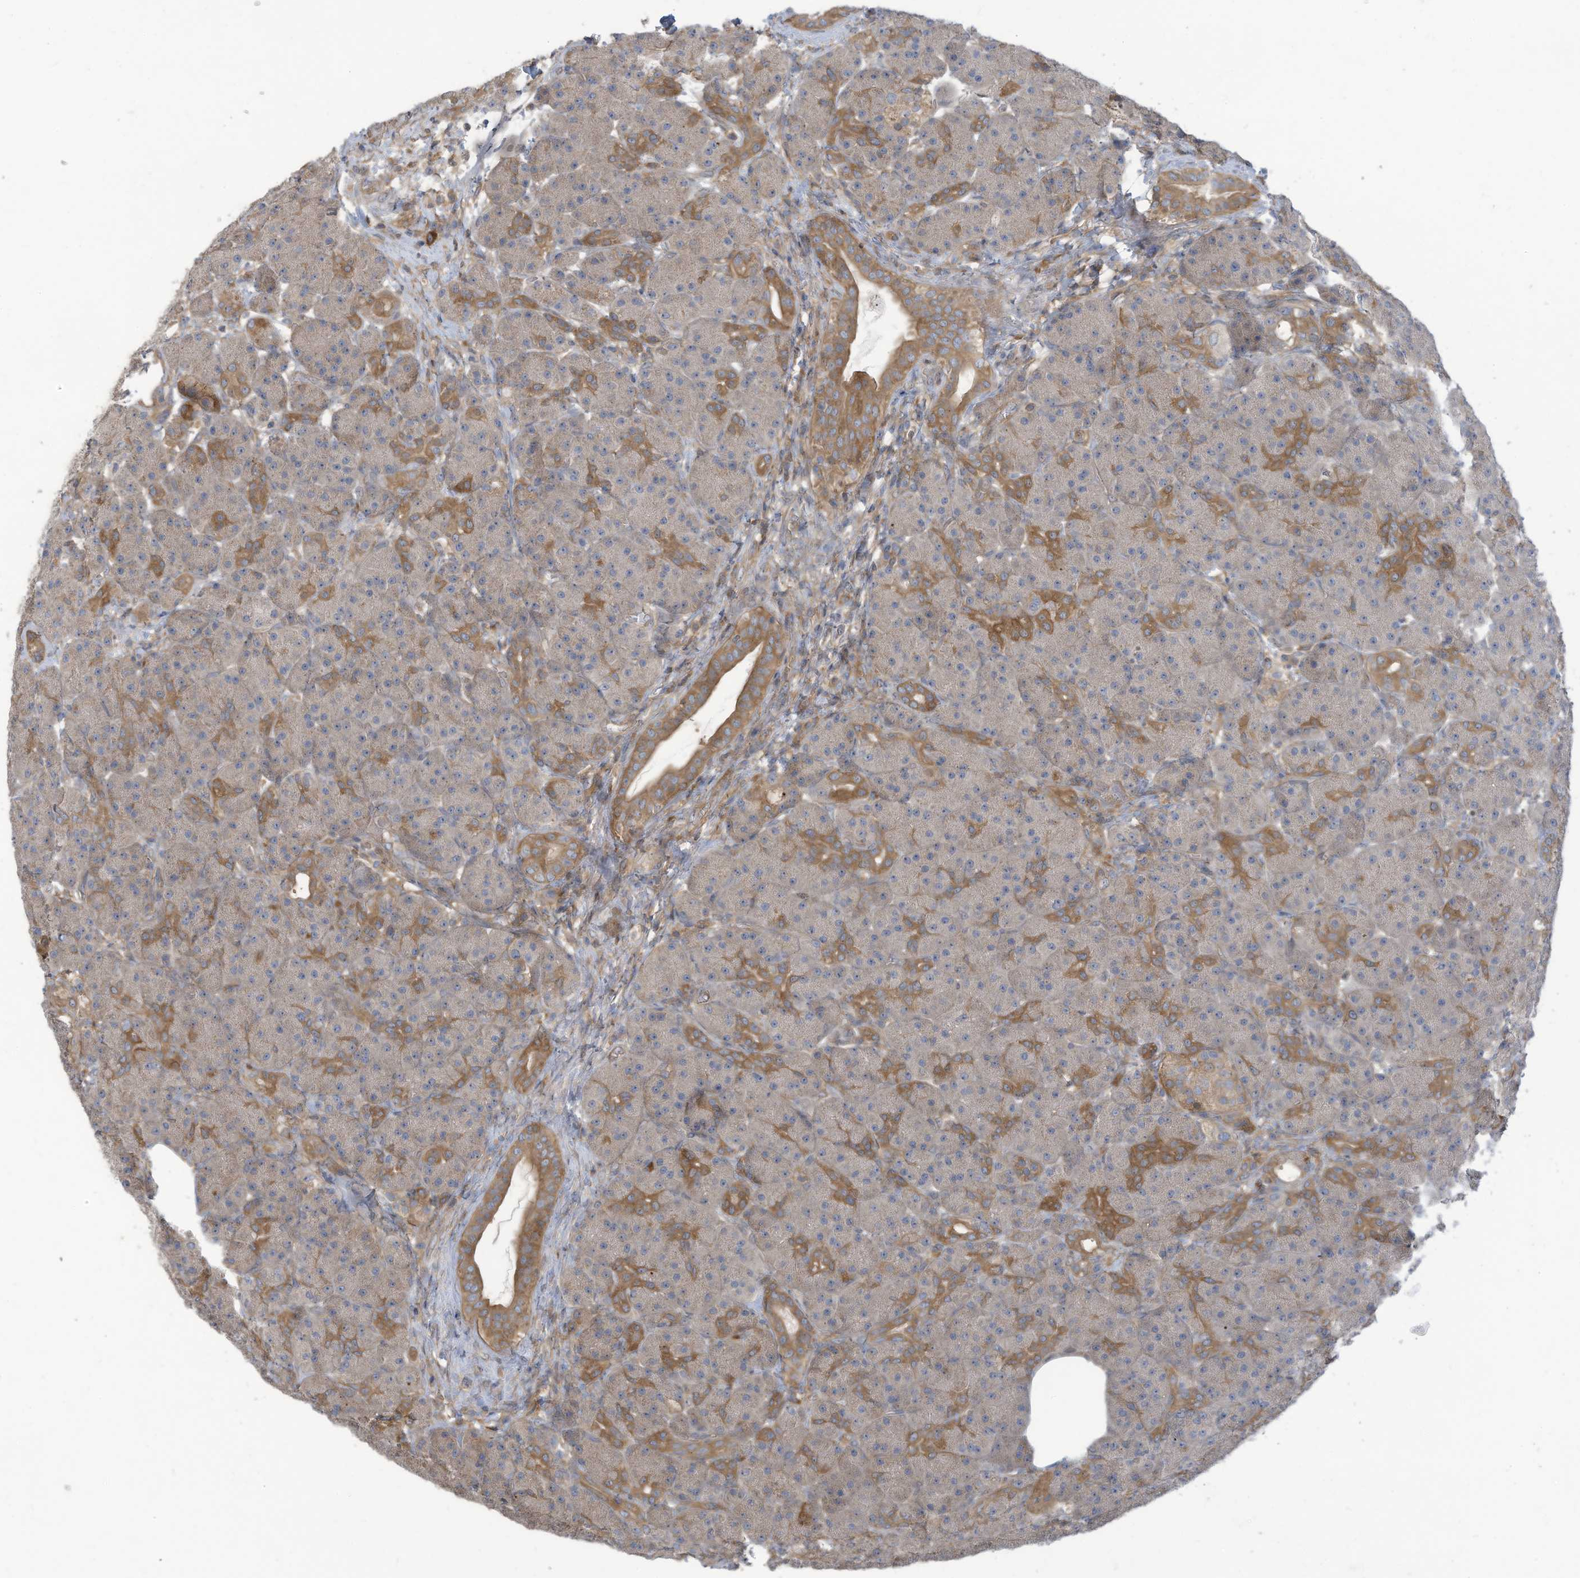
{"staining": {"intensity": "moderate", "quantity": ">75%", "location": "cytoplasmic/membranous"}, "tissue": "pancreas", "cell_type": "Exocrine glandular cells", "image_type": "normal", "snomed": [{"axis": "morphology", "description": "Normal tissue, NOS"}, {"axis": "topography", "description": "Pancreas"}], "caption": "Immunohistochemistry (IHC) staining of benign pancreas, which reveals medium levels of moderate cytoplasmic/membranous positivity in about >75% of exocrine glandular cells indicating moderate cytoplasmic/membranous protein staining. The staining was performed using DAB (3,3'-diaminobenzidine) (brown) for protein detection and nuclei were counterstained in hematoxylin (blue).", "gene": "ADI1", "patient": {"sex": "male", "age": 63}}